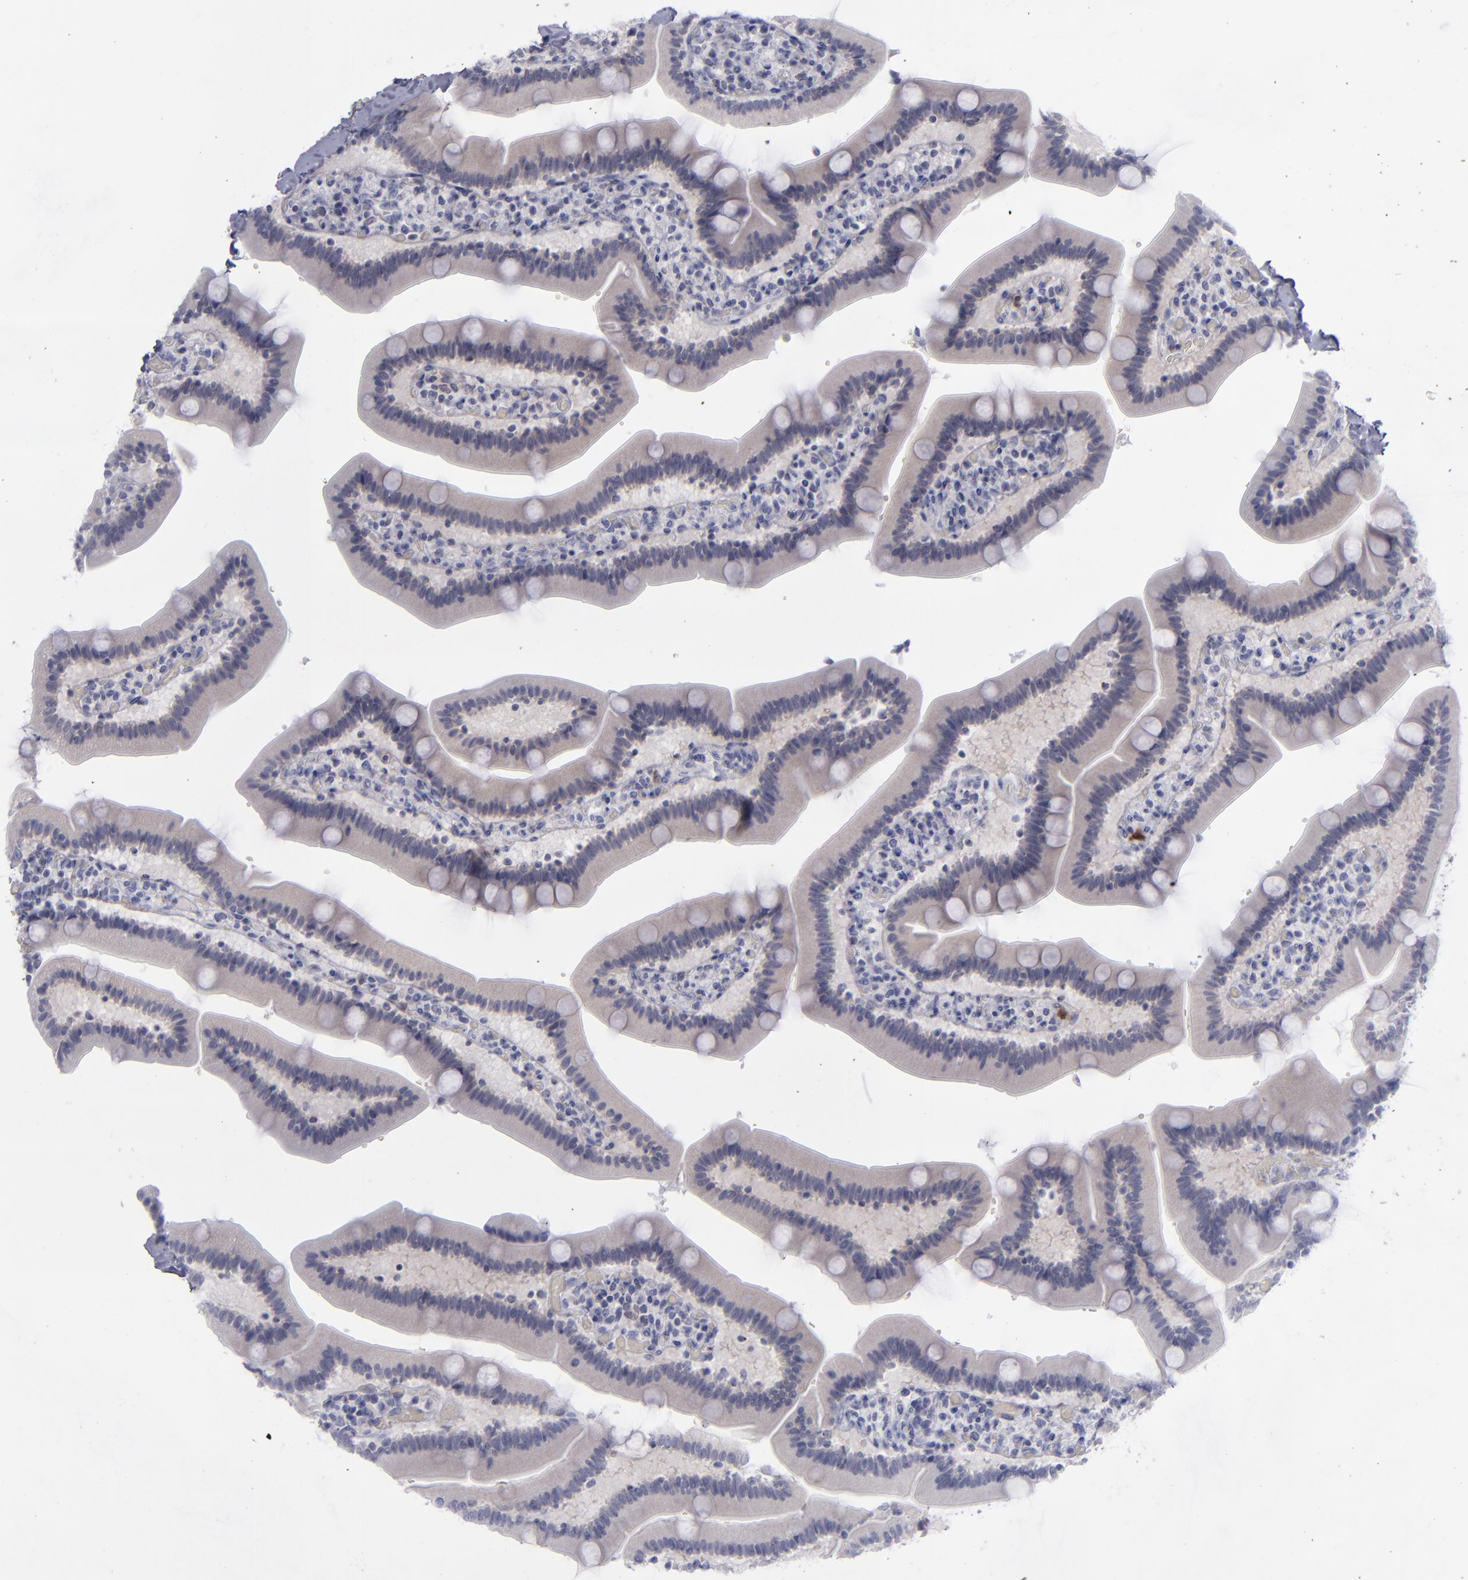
{"staining": {"intensity": "weak", "quantity": "<25%", "location": "cytoplasmic/membranous,nuclear"}, "tissue": "duodenum", "cell_type": "Glandular cells", "image_type": "normal", "snomed": [{"axis": "morphology", "description": "Normal tissue, NOS"}, {"axis": "topography", "description": "Duodenum"}], "caption": "An image of duodenum stained for a protein reveals no brown staining in glandular cells.", "gene": "AURKA", "patient": {"sex": "male", "age": 66}}